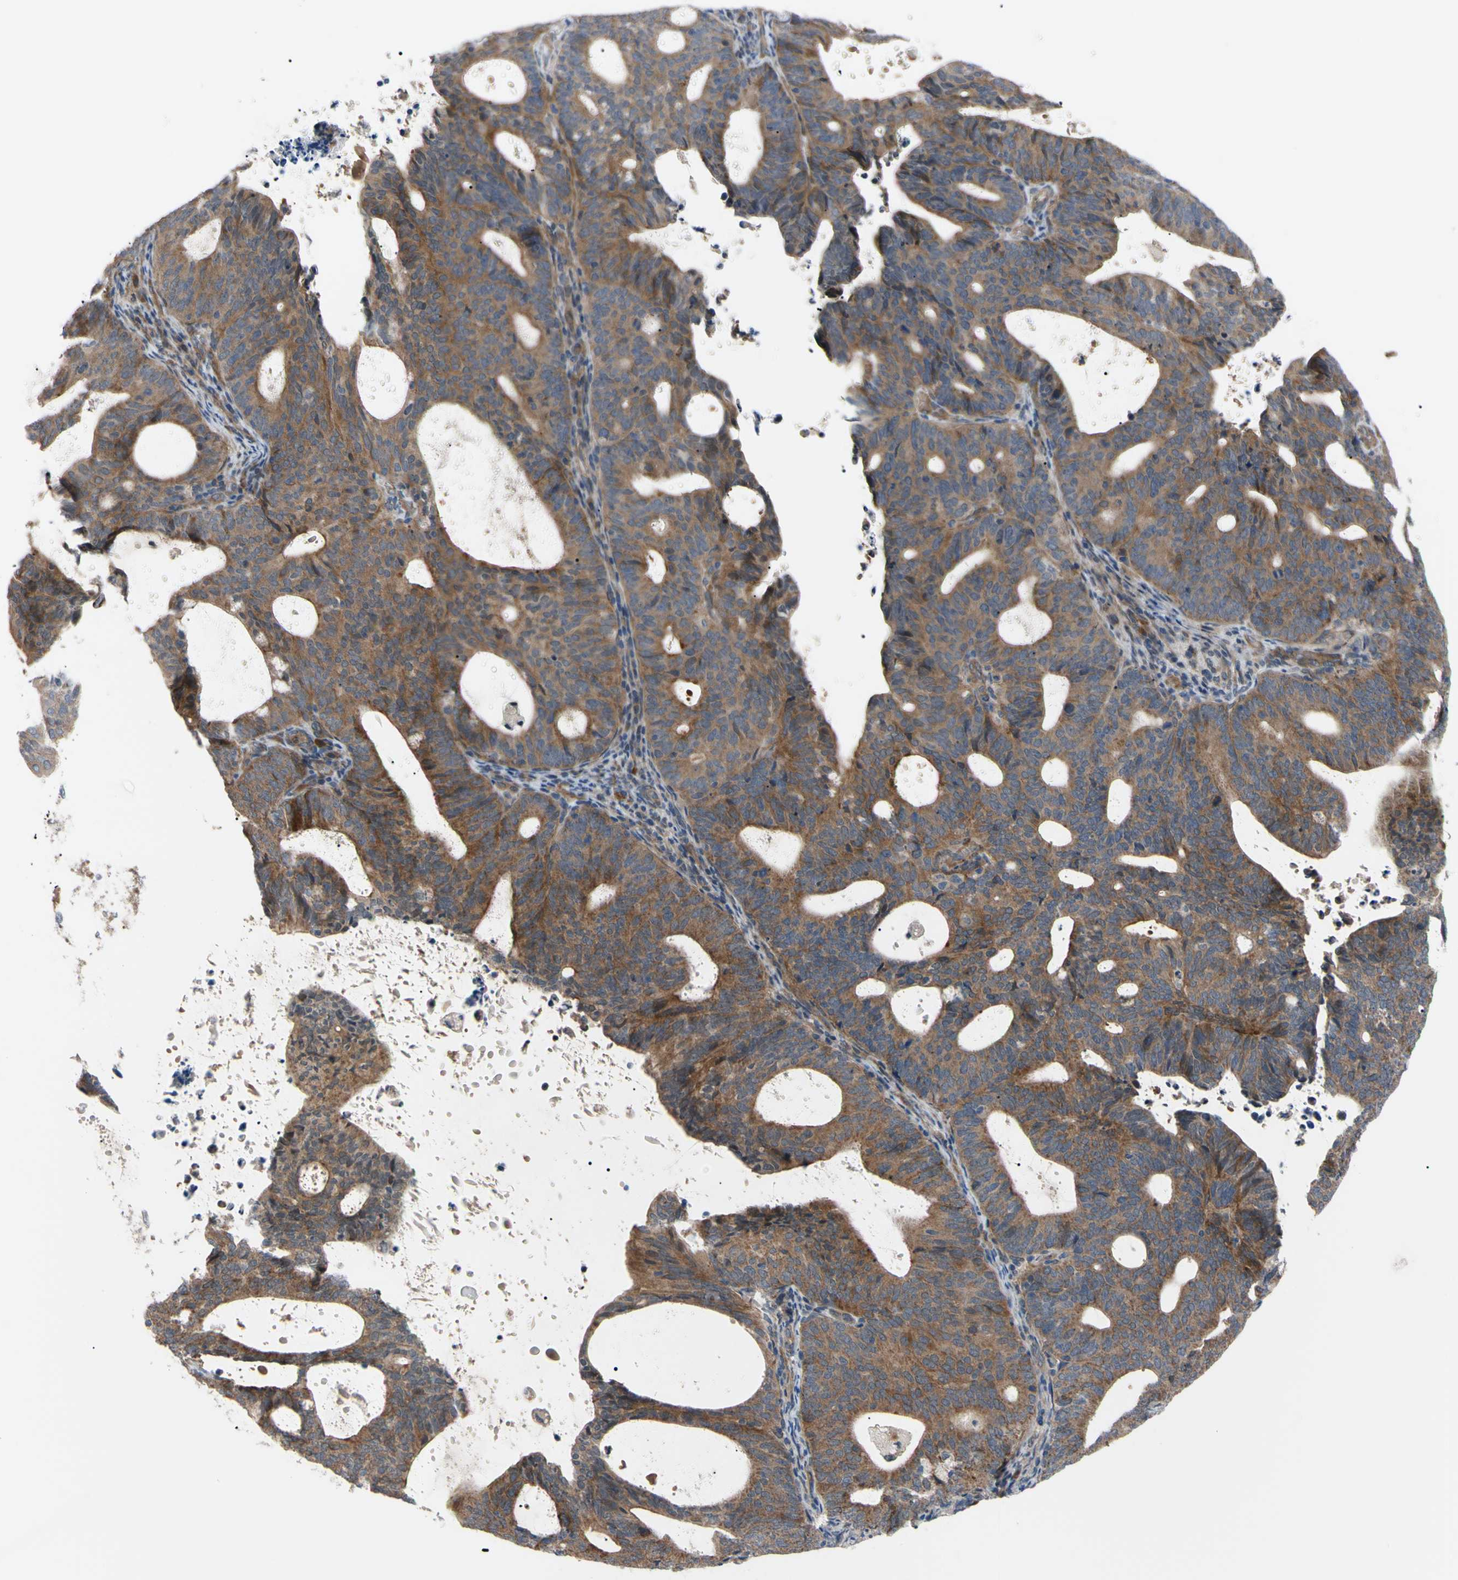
{"staining": {"intensity": "moderate", "quantity": ">75%", "location": "cytoplasmic/membranous"}, "tissue": "endometrial cancer", "cell_type": "Tumor cells", "image_type": "cancer", "snomed": [{"axis": "morphology", "description": "Adenocarcinoma, NOS"}, {"axis": "topography", "description": "Uterus"}], "caption": "Immunohistochemistry photomicrograph of human endometrial adenocarcinoma stained for a protein (brown), which displays medium levels of moderate cytoplasmic/membranous positivity in about >75% of tumor cells.", "gene": "SVIL", "patient": {"sex": "female", "age": 83}}